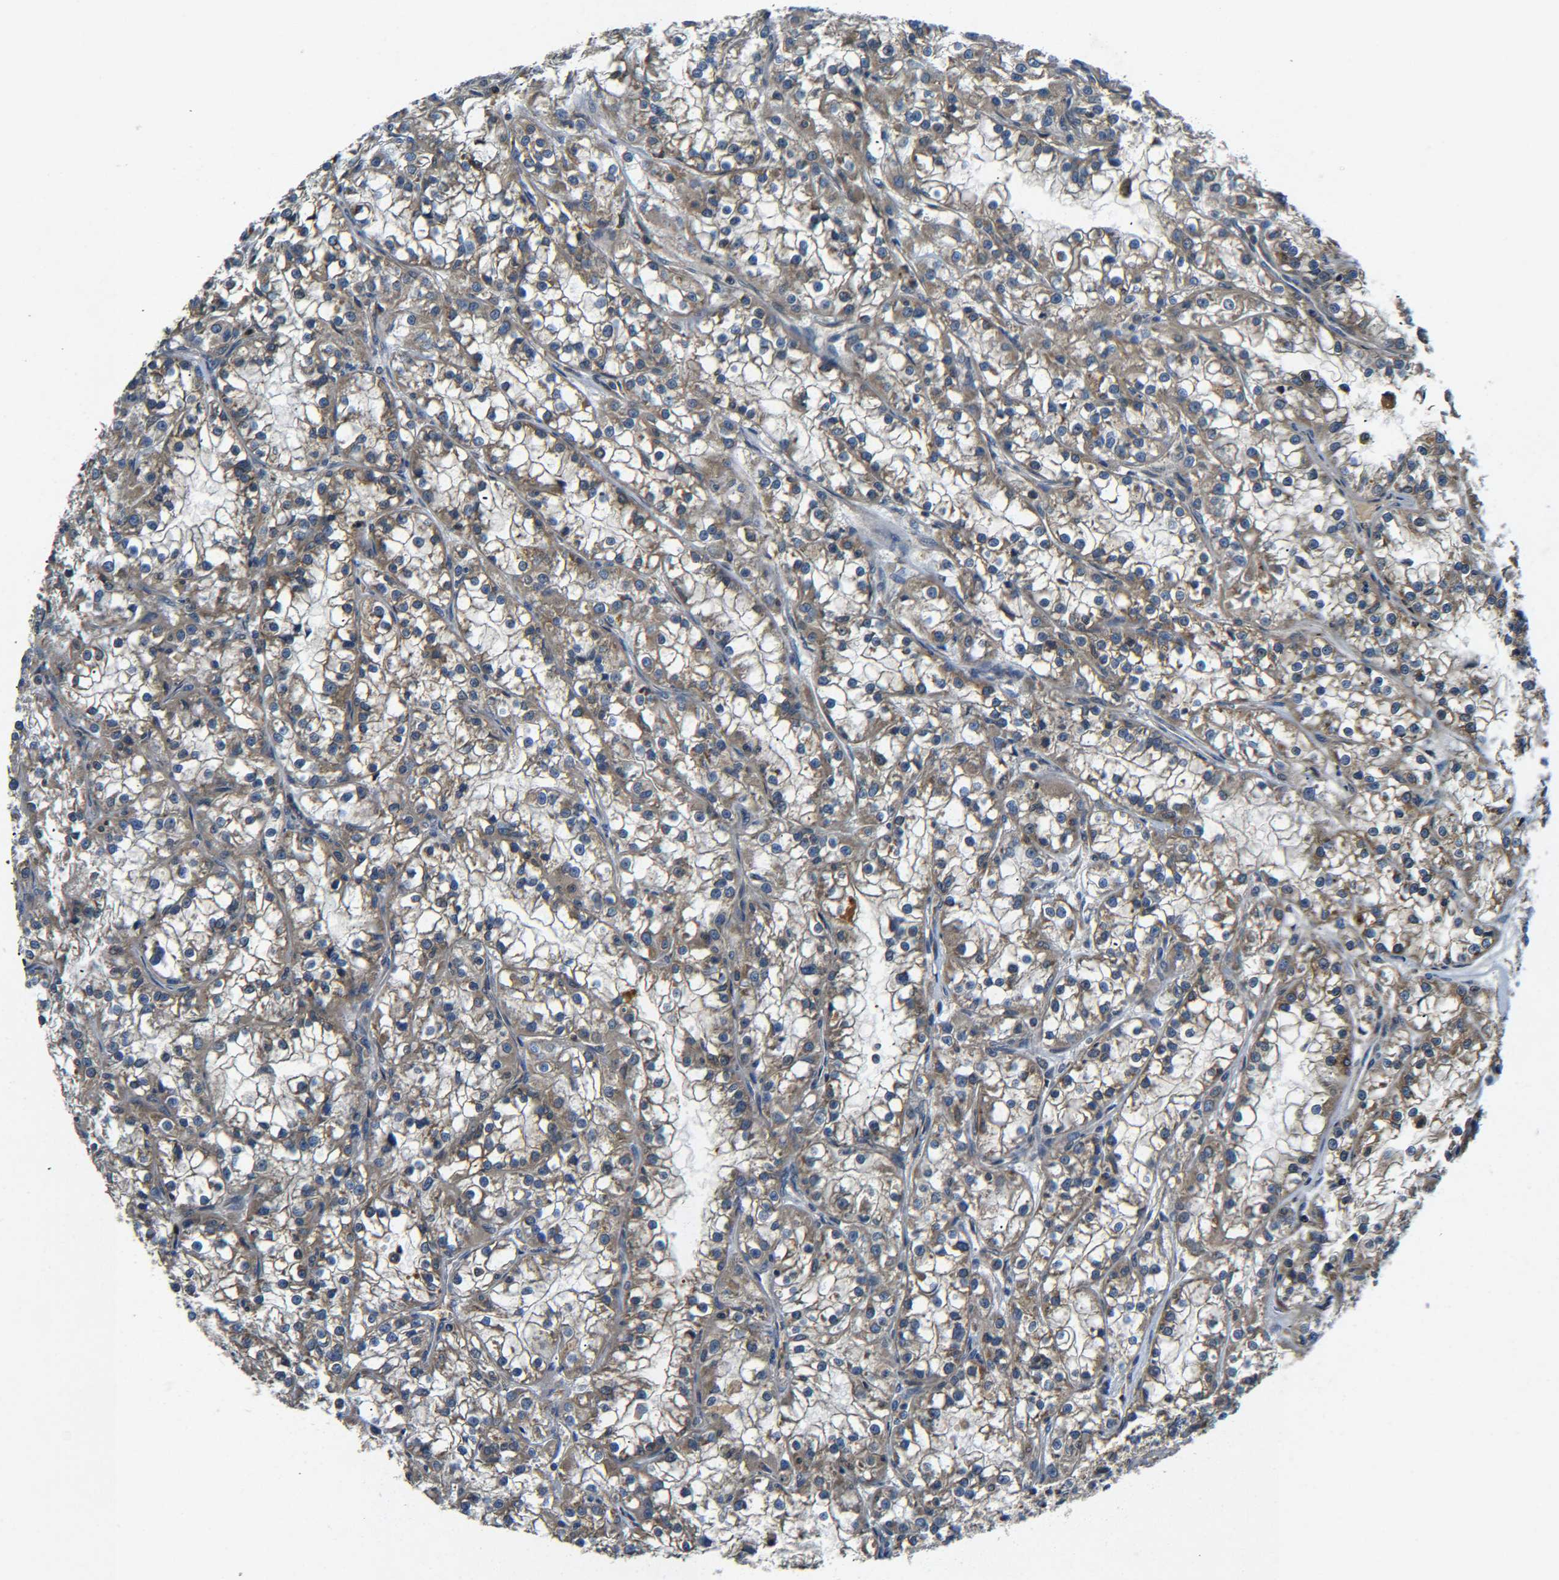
{"staining": {"intensity": "moderate", "quantity": ">75%", "location": "cytoplasmic/membranous"}, "tissue": "renal cancer", "cell_type": "Tumor cells", "image_type": "cancer", "snomed": [{"axis": "morphology", "description": "Adenocarcinoma, NOS"}, {"axis": "topography", "description": "Kidney"}], "caption": "IHC histopathology image of neoplastic tissue: renal cancer (adenocarcinoma) stained using IHC shows medium levels of moderate protein expression localized specifically in the cytoplasmic/membranous of tumor cells, appearing as a cytoplasmic/membranous brown color.", "gene": "RAB1B", "patient": {"sex": "female", "age": 52}}